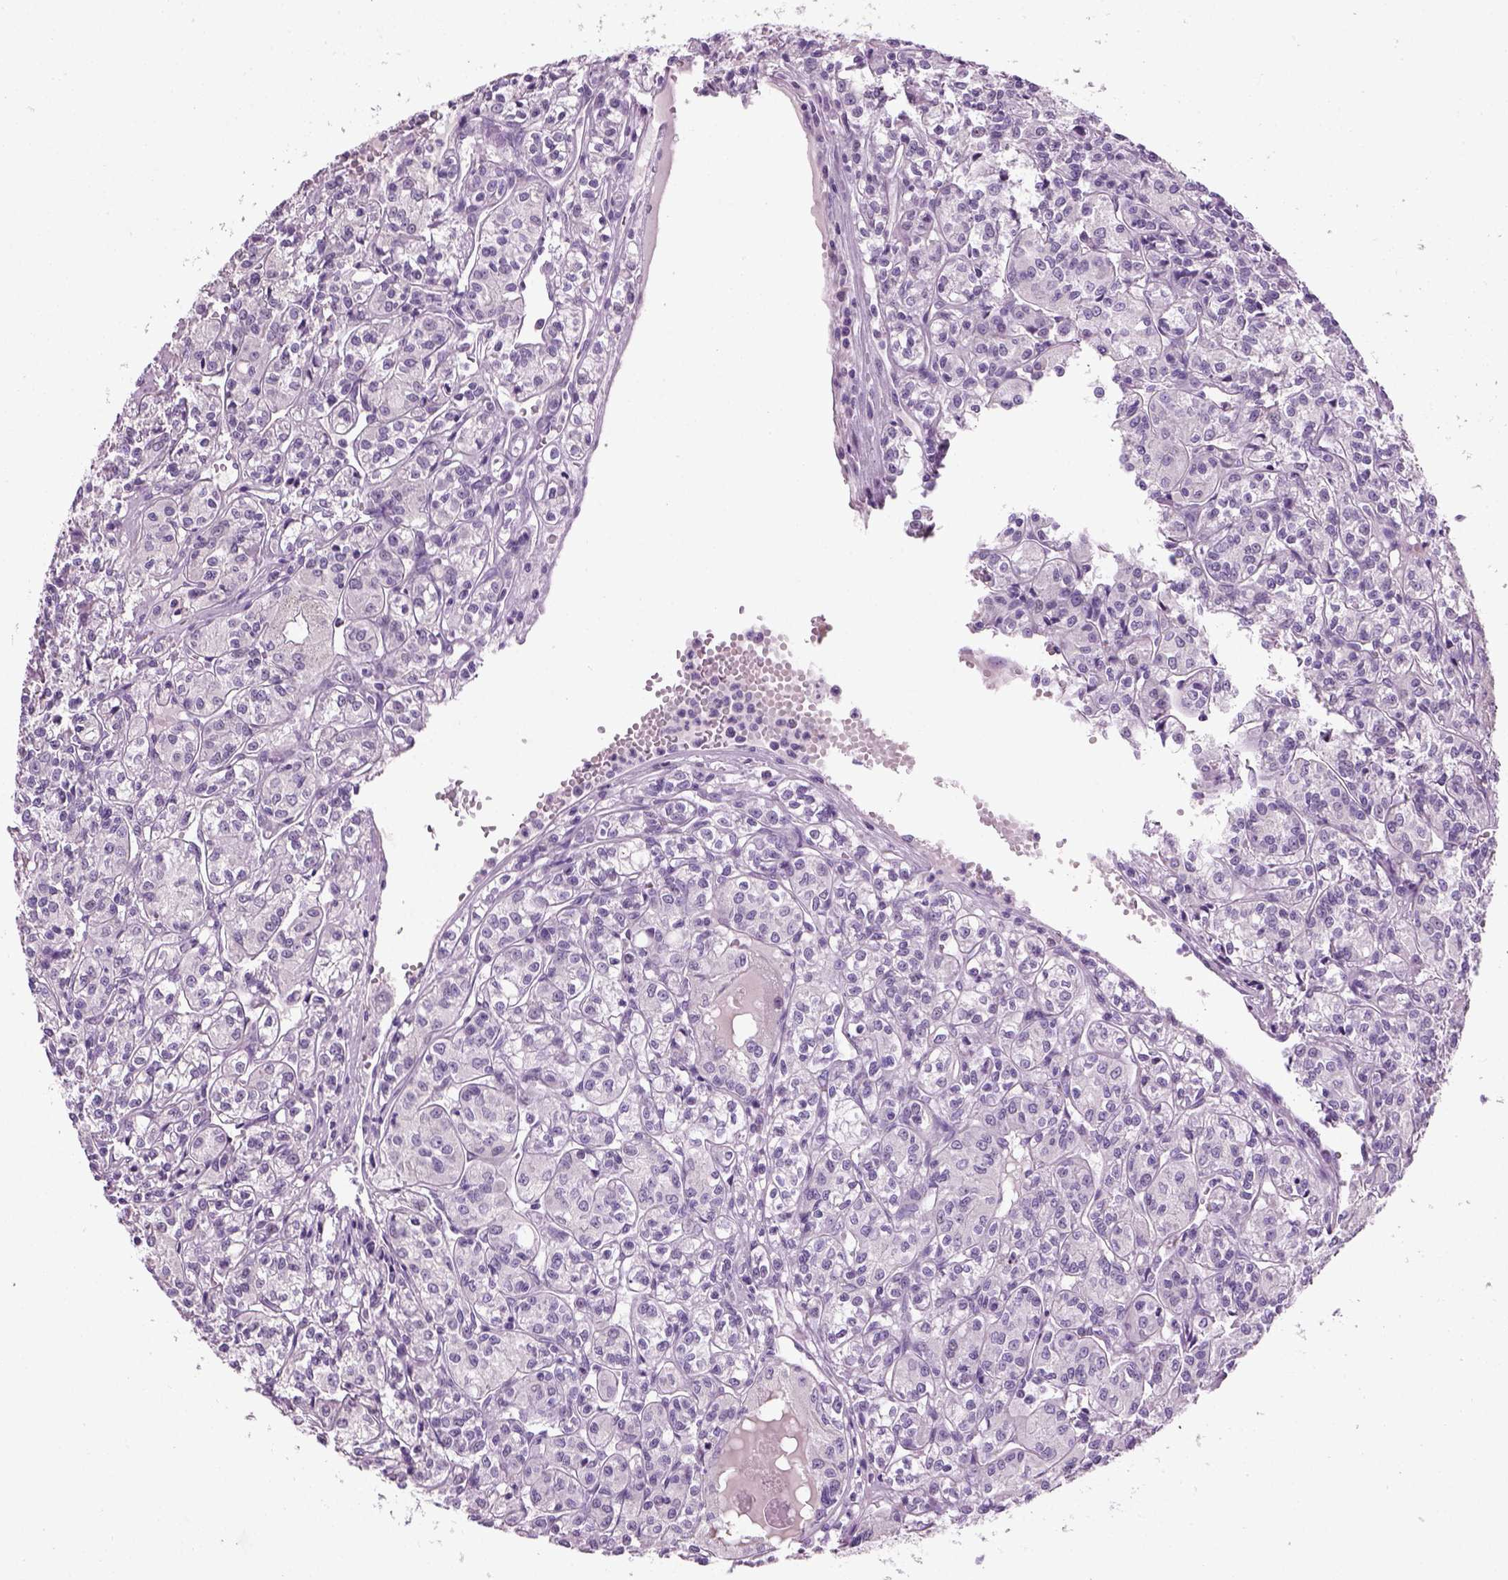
{"staining": {"intensity": "negative", "quantity": "none", "location": "none"}, "tissue": "renal cancer", "cell_type": "Tumor cells", "image_type": "cancer", "snomed": [{"axis": "morphology", "description": "Adenocarcinoma, NOS"}, {"axis": "topography", "description": "Kidney"}], "caption": "Tumor cells show no significant staining in renal adenocarcinoma. (Stains: DAB immunohistochemistry (IHC) with hematoxylin counter stain, Microscopy: brightfield microscopy at high magnification).", "gene": "GABRB2", "patient": {"sex": "male", "age": 36}}